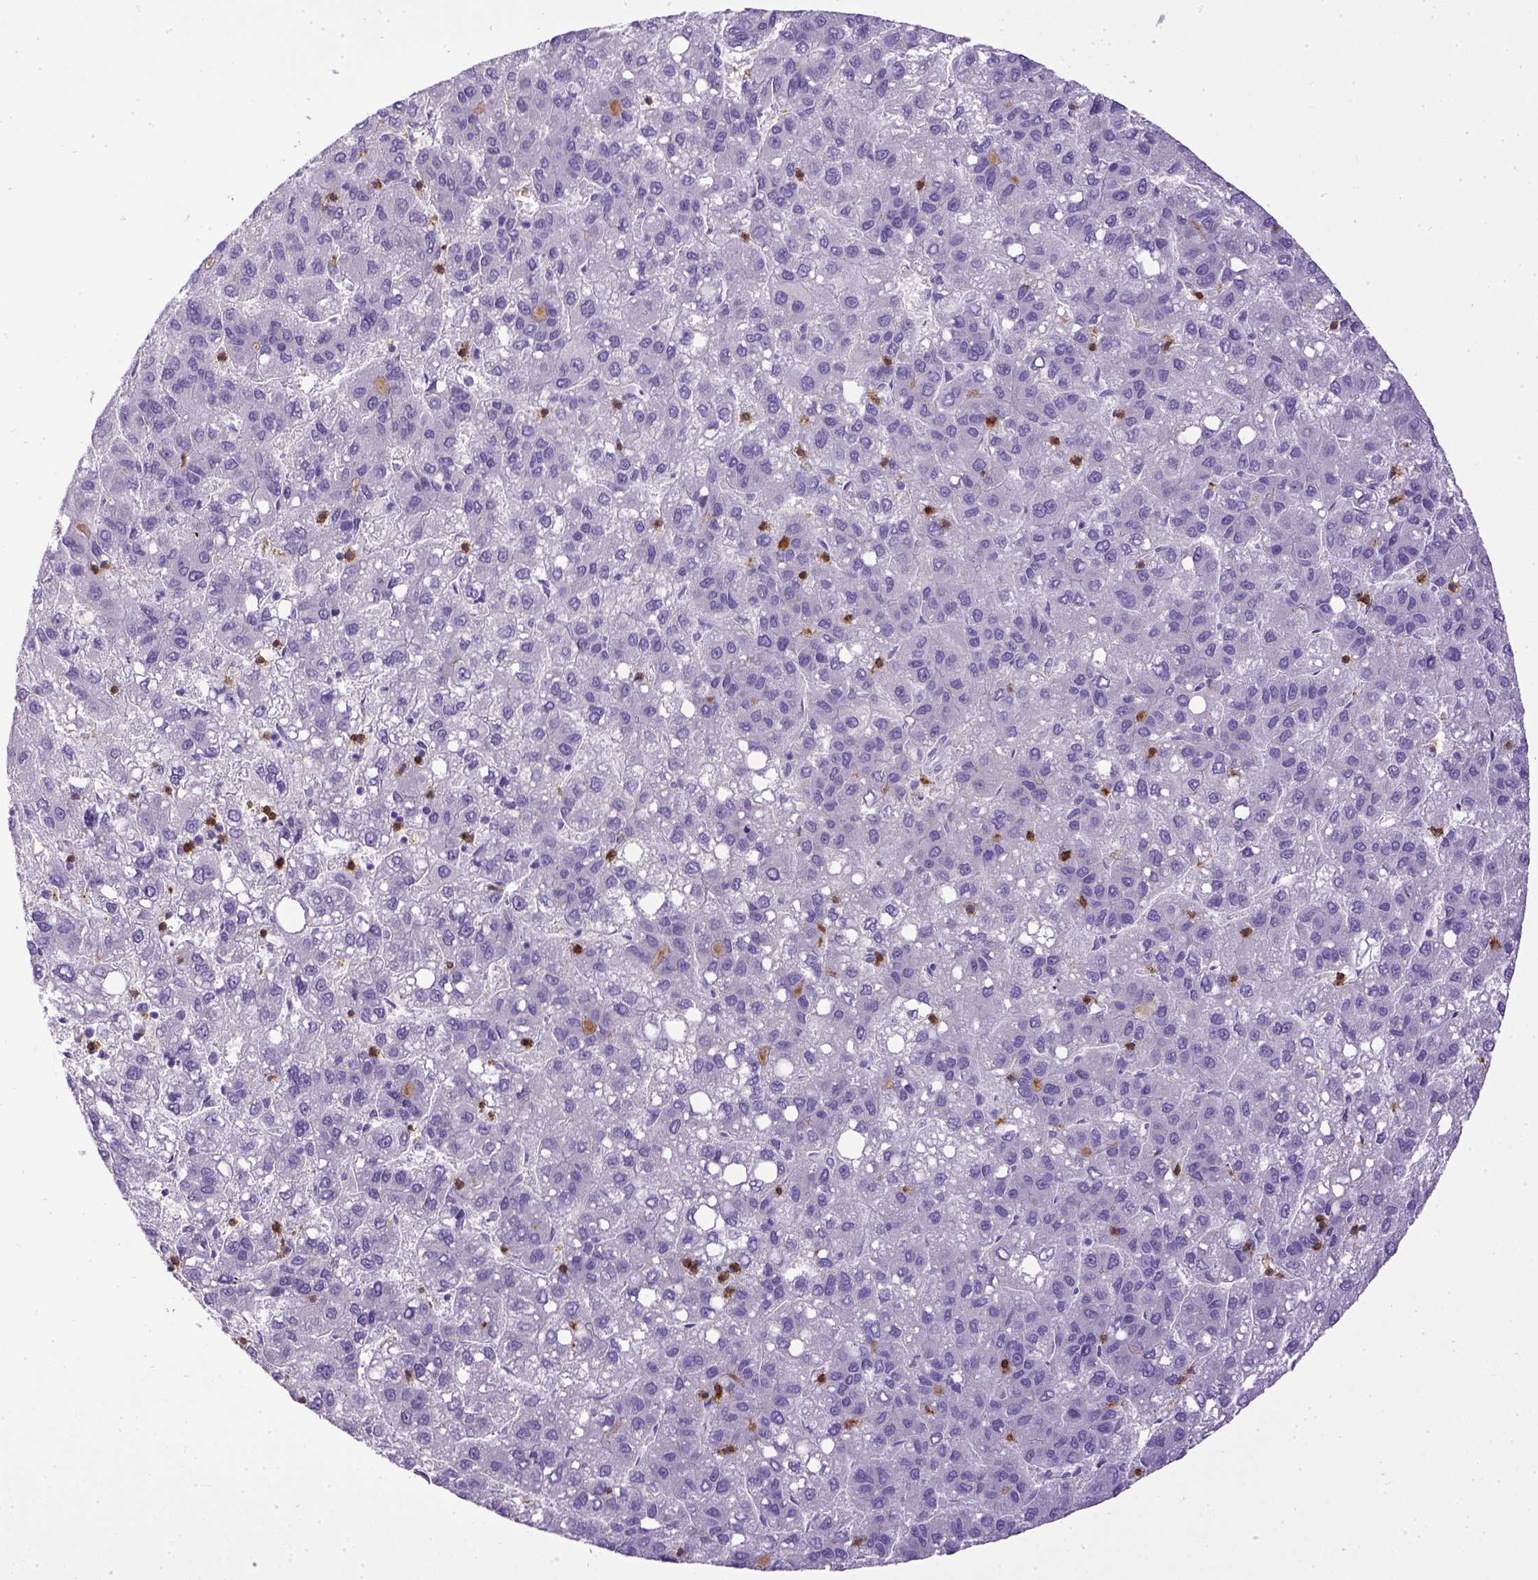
{"staining": {"intensity": "negative", "quantity": "none", "location": "none"}, "tissue": "liver cancer", "cell_type": "Tumor cells", "image_type": "cancer", "snomed": [{"axis": "morphology", "description": "Carcinoma, Hepatocellular, NOS"}, {"axis": "topography", "description": "Liver"}], "caption": "Photomicrograph shows no protein positivity in tumor cells of liver hepatocellular carcinoma tissue.", "gene": "CD3E", "patient": {"sex": "female", "age": 82}}